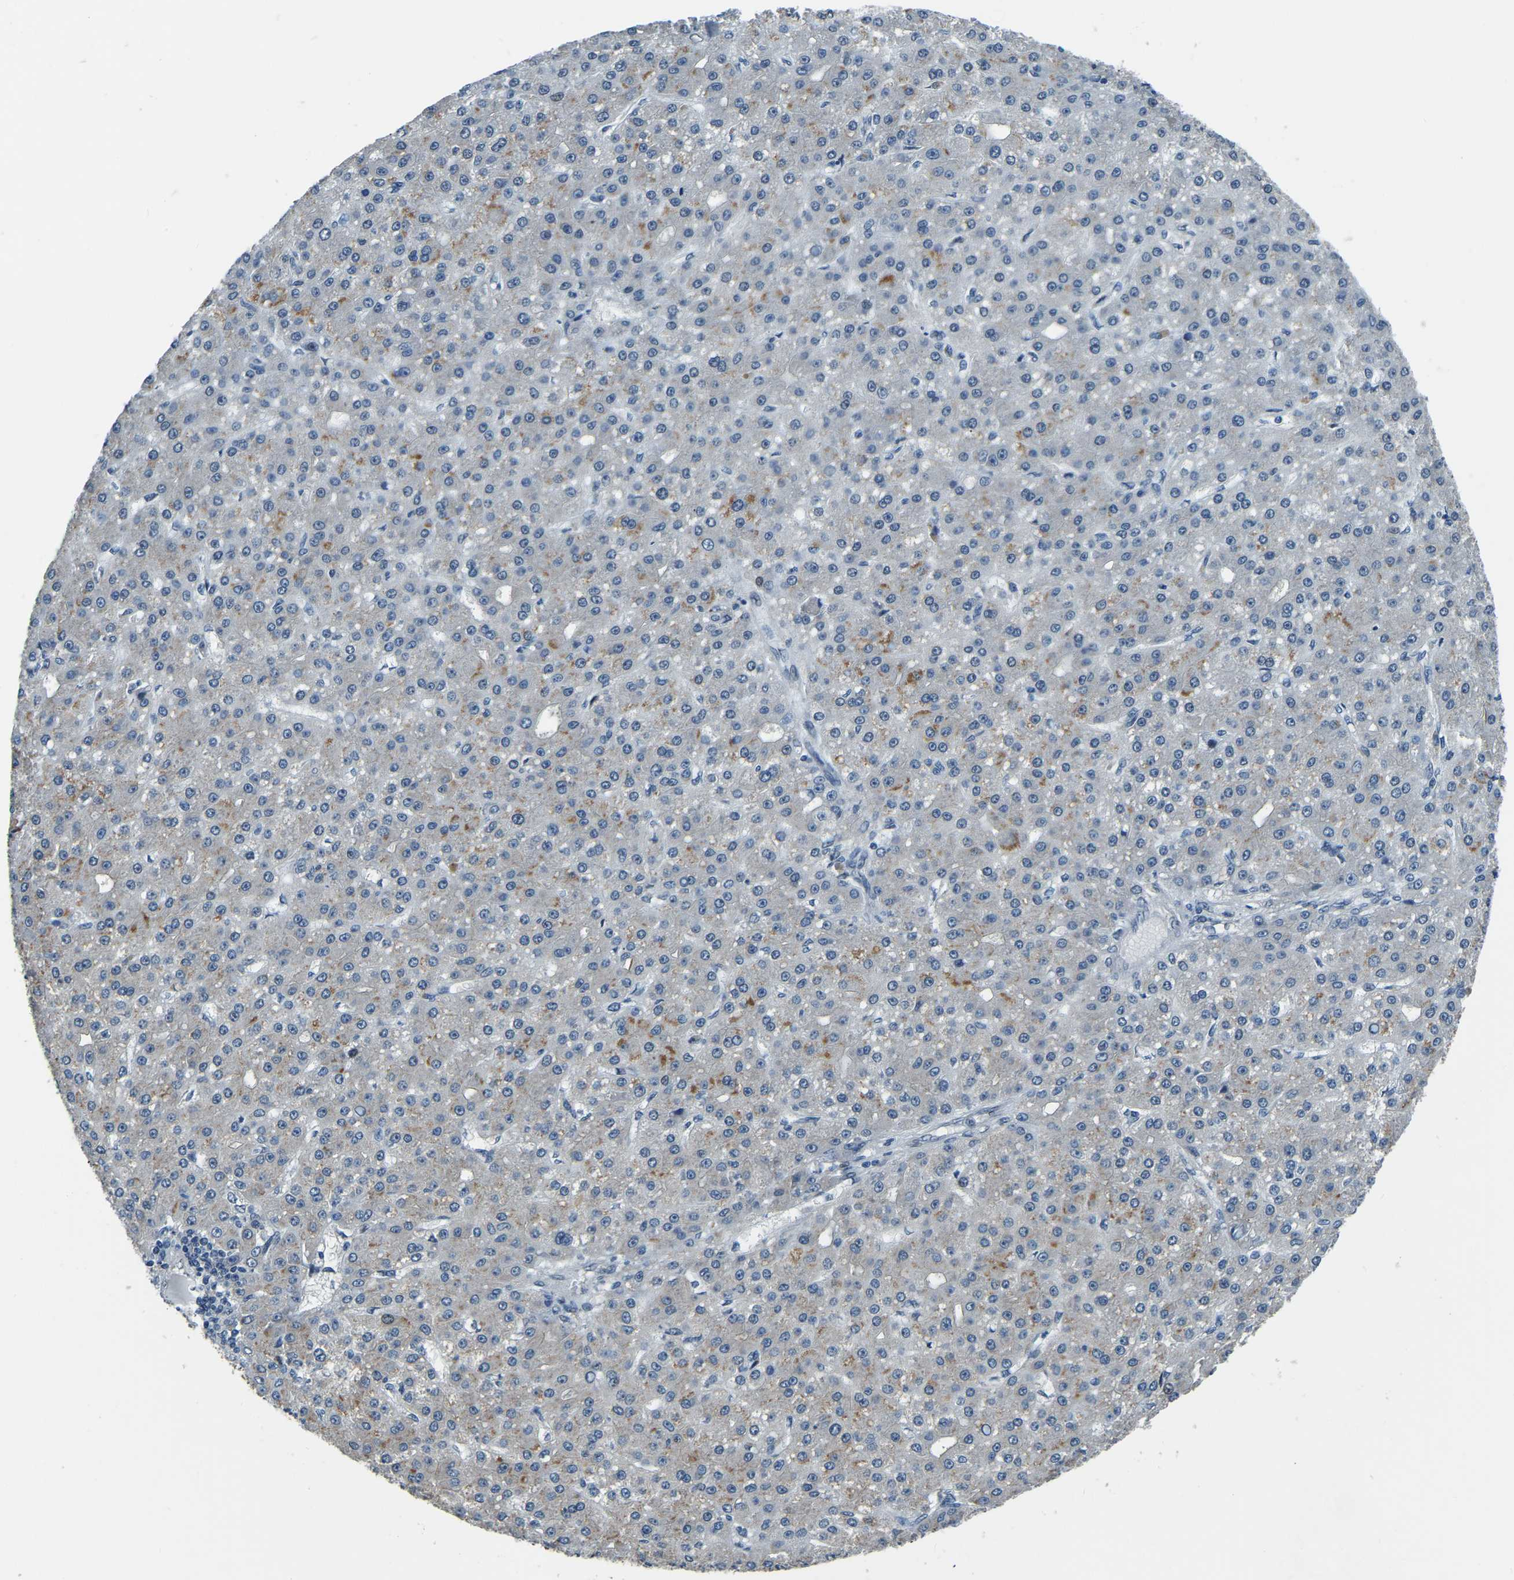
{"staining": {"intensity": "moderate", "quantity": "<25%", "location": "cytoplasmic/membranous"}, "tissue": "liver cancer", "cell_type": "Tumor cells", "image_type": "cancer", "snomed": [{"axis": "morphology", "description": "Carcinoma, Hepatocellular, NOS"}, {"axis": "topography", "description": "Liver"}], "caption": "Protein expression analysis of human hepatocellular carcinoma (liver) reveals moderate cytoplasmic/membranous staining in about <25% of tumor cells. (IHC, brightfield microscopy, high magnification).", "gene": "ING2", "patient": {"sex": "male", "age": 67}}